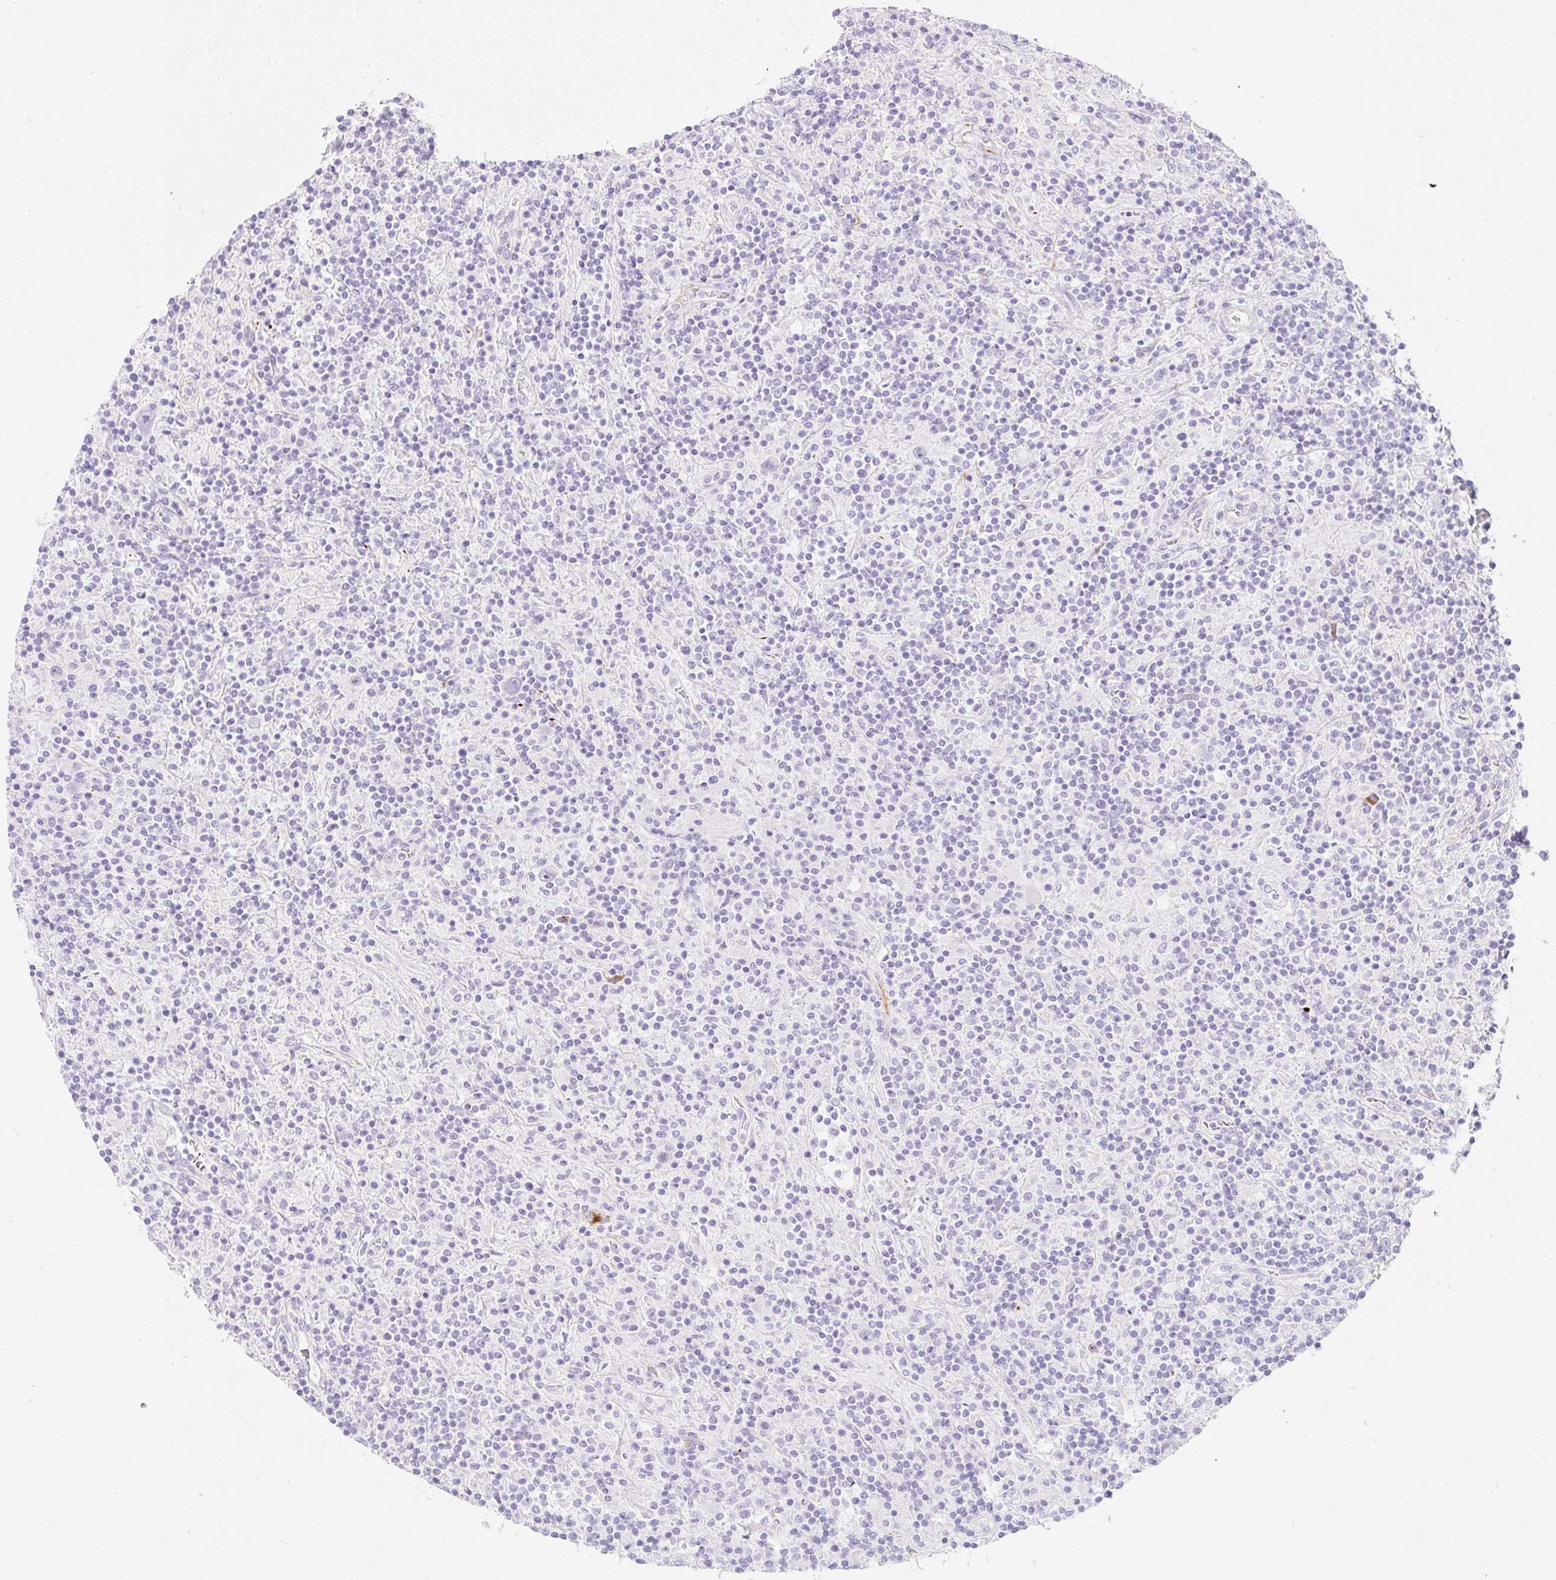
{"staining": {"intensity": "negative", "quantity": "none", "location": "none"}, "tissue": "lymphoma", "cell_type": "Tumor cells", "image_type": "cancer", "snomed": [{"axis": "morphology", "description": "Hodgkin's disease, NOS"}, {"axis": "topography", "description": "Lymph node"}], "caption": "DAB (3,3'-diaminobenzidine) immunohistochemical staining of human Hodgkin's disease exhibits no significant staining in tumor cells.", "gene": "ZNF689", "patient": {"sex": "male", "age": 70}}